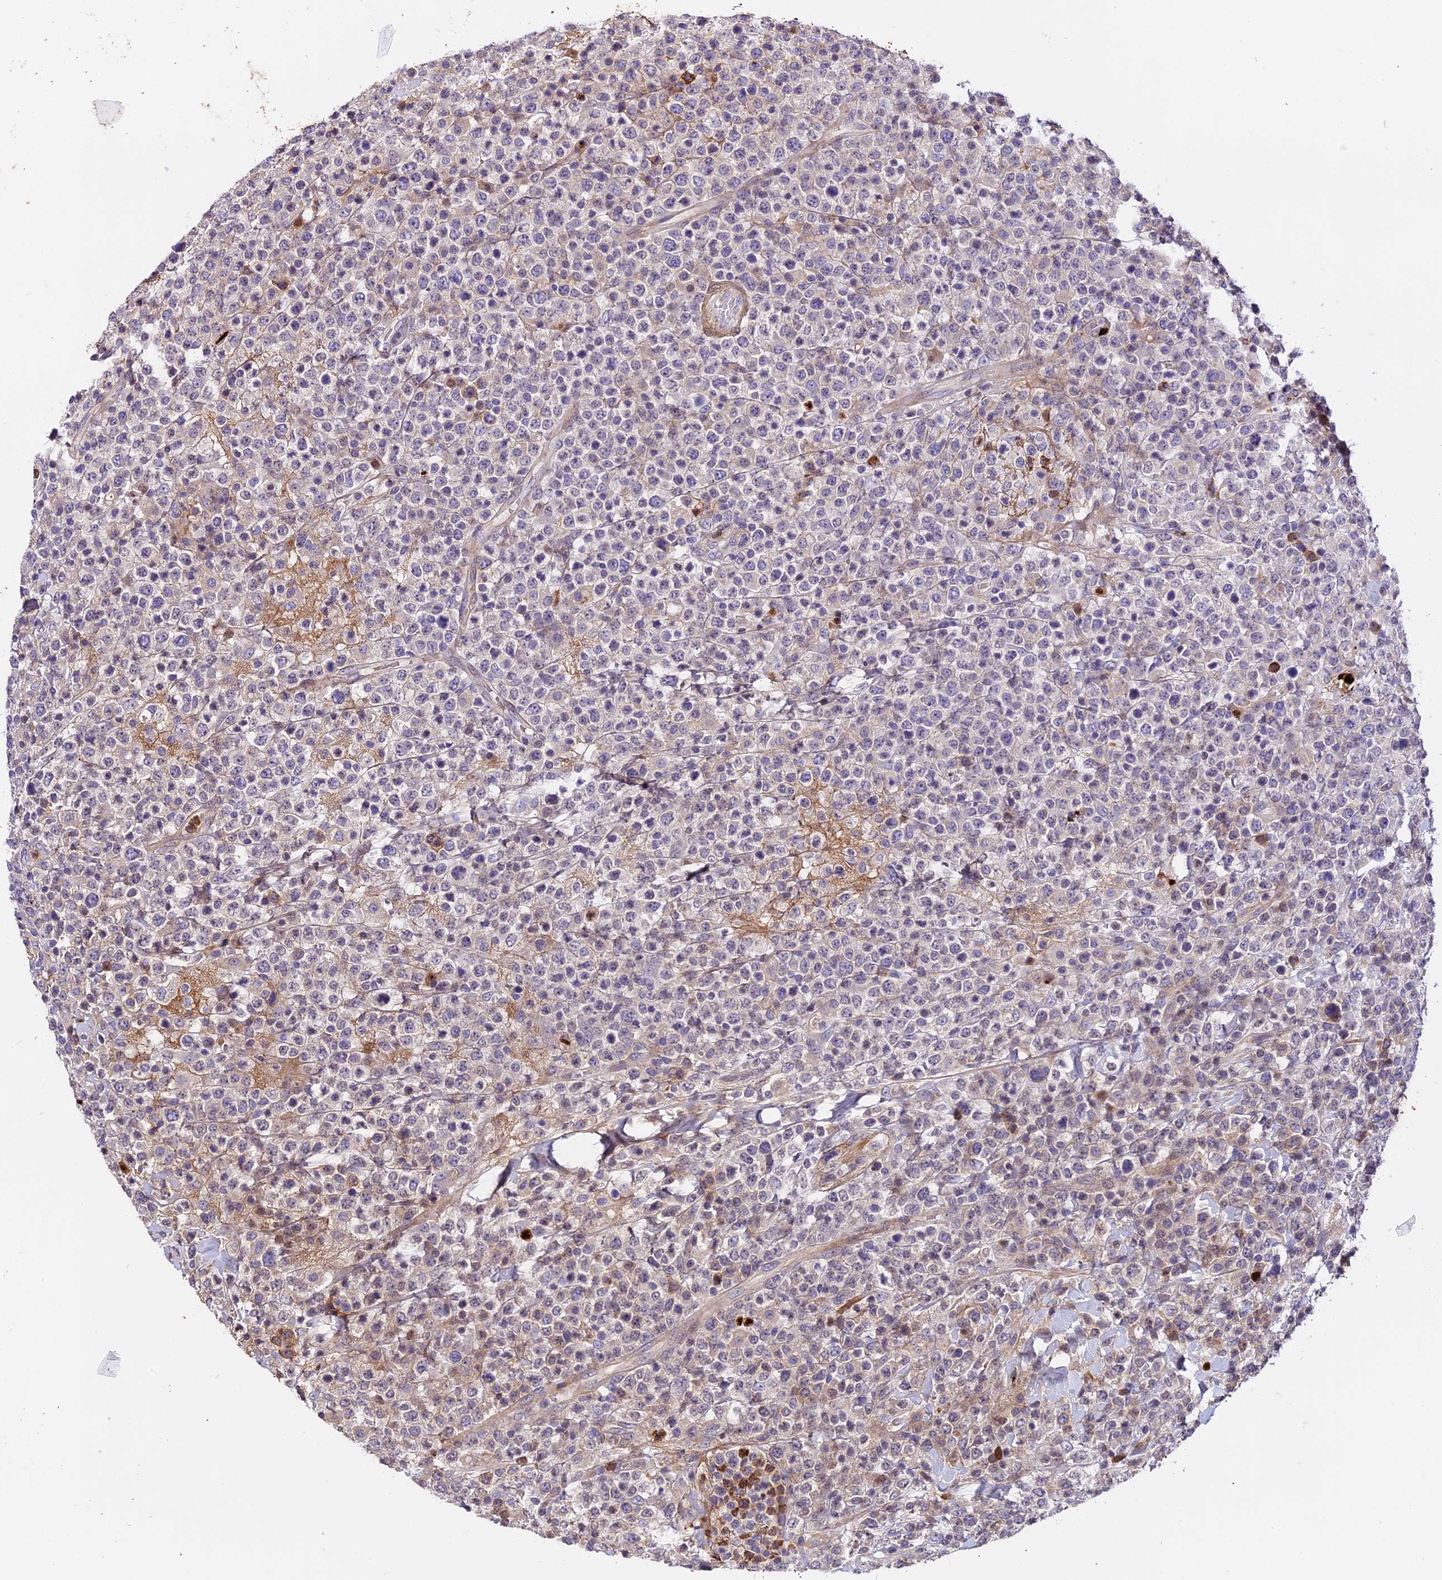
{"staining": {"intensity": "negative", "quantity": "none", "location": "none"}, "tissue": "lymphoma", "cell_type": "Tumor cells", "image_type": "cancer", "snomed": [{"axis": "morphology", "description": "Malignant lymphoma, non-Hodgkin's type, High grade"}, {"axis": "topography", "description": "Colon"}], "caption": "A high-resolution image shows immunohistochemistry staining of lymphoma, which shows no significant expression in tumor cells.", "gene": "MAP3K7CL", "patient": {"sex": "female", "age": 53}}